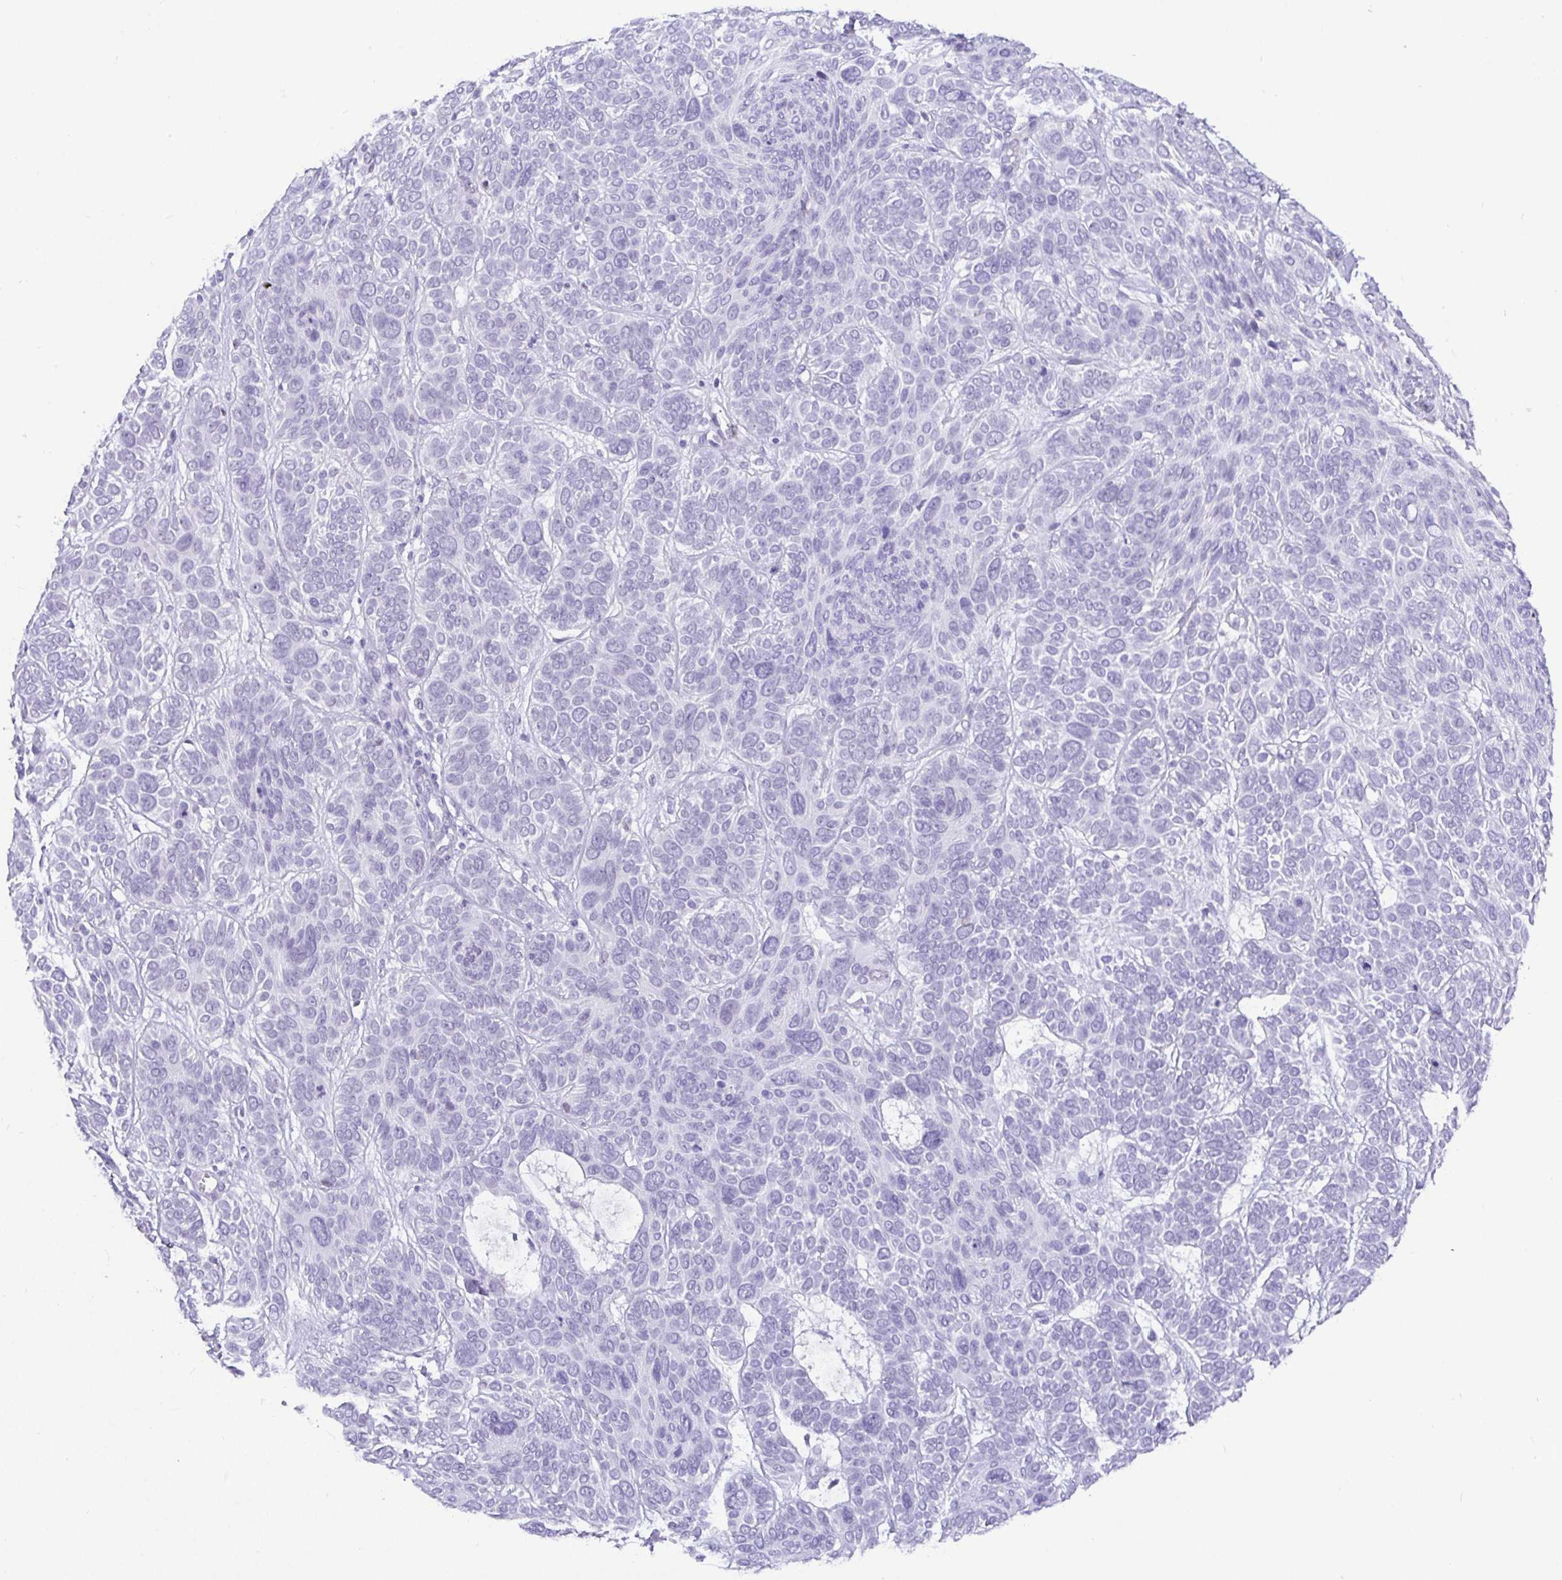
{"staining": {"intensity": "negative", "quantity": "none", "location": "none"}, "tissue": "skin cancer", "cell_type": "Tumor cells", "image_type": "cancer", "snomed": [{"axis": "morphology", "description": "Basal cell carcinoma"}, {"axis": "topography", "description": "Skin"}, {"axis": "topography", "description": "Skin of face"}], "caption": "Immunohistochemical staining of human skin cancer displays no significant positivity in tumor cells.", "gene": "NUP188", "patient": {"sex": "male", "age": 73}}